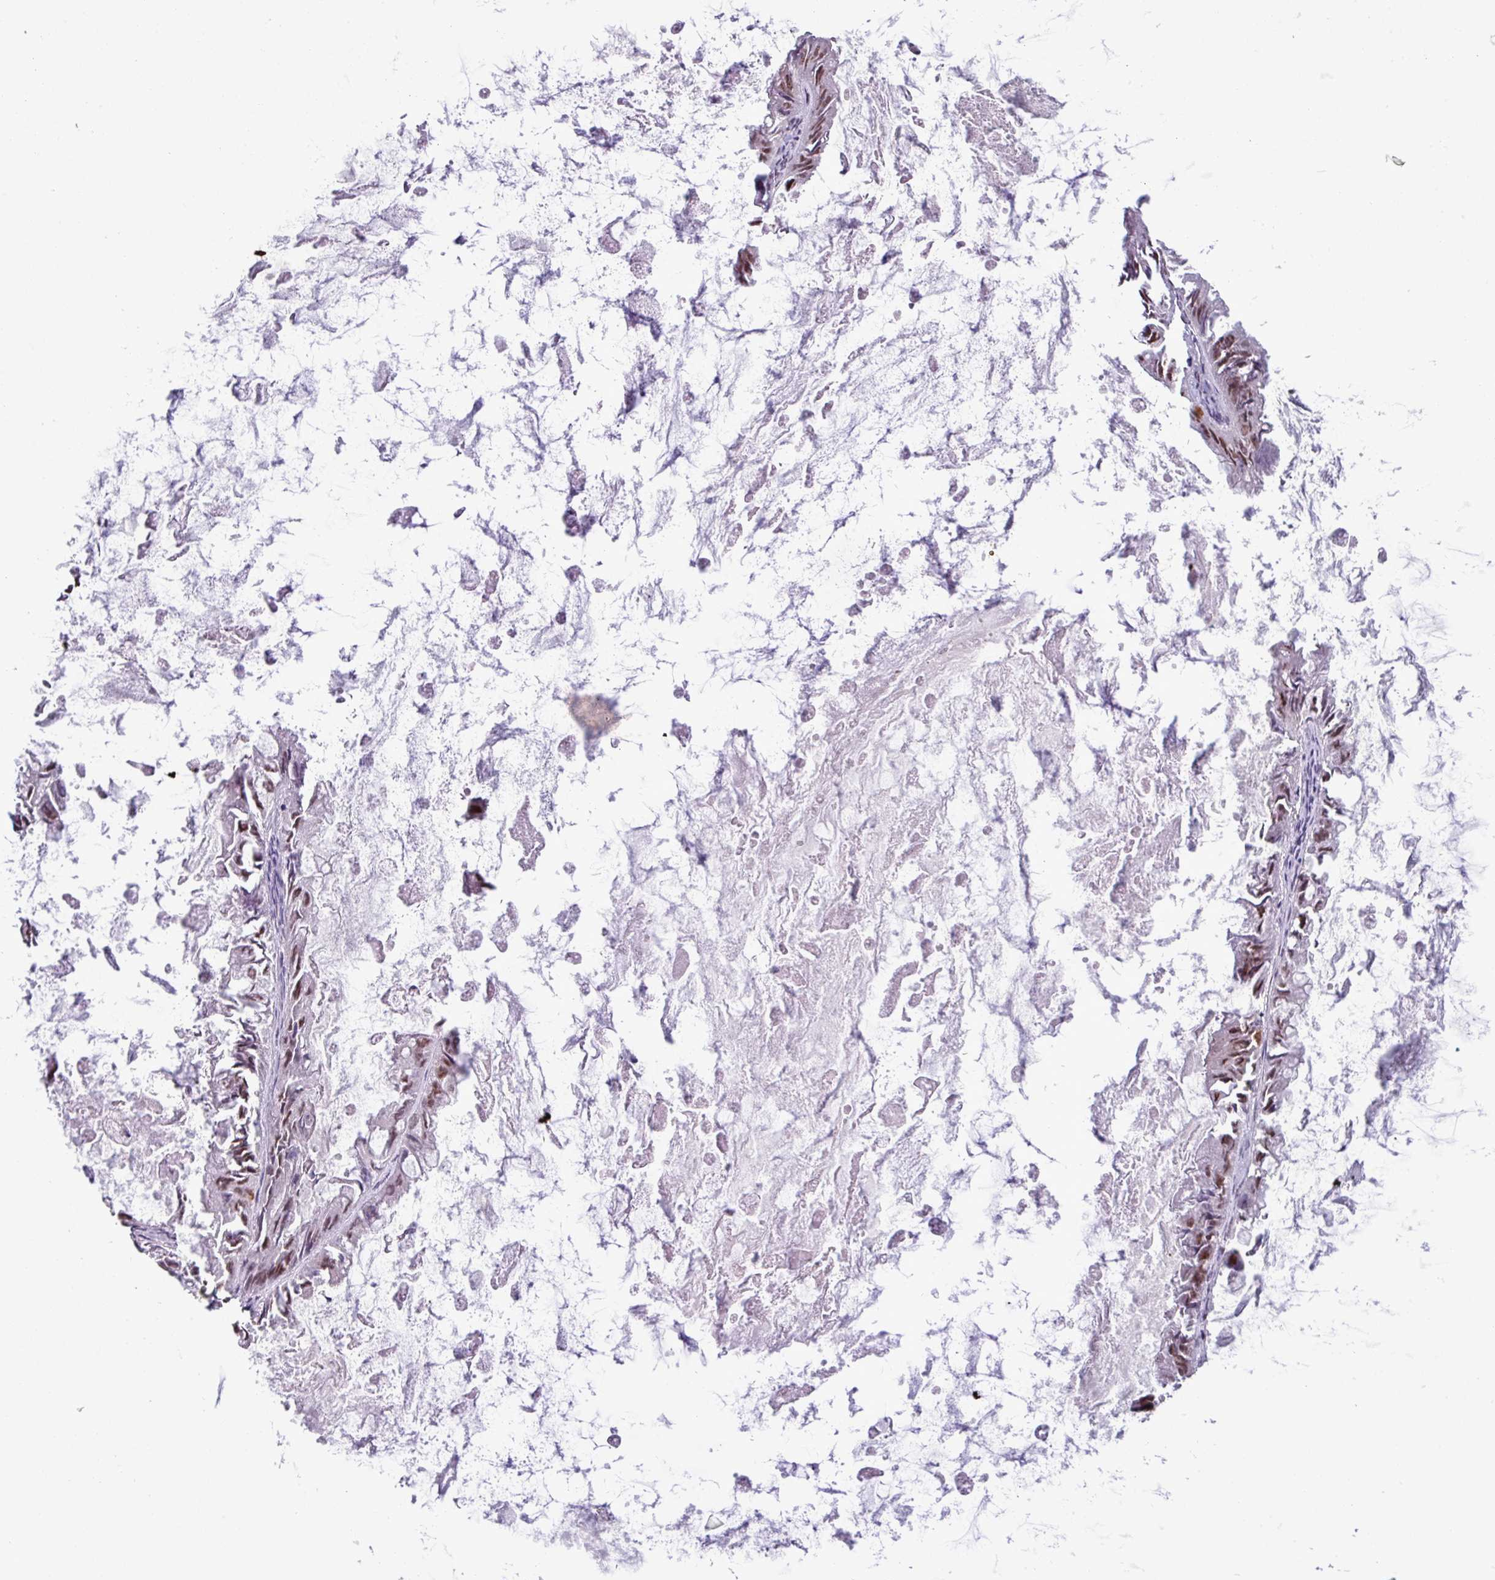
{"staining": {"intensity": "moderate", "quantity": ">75%", "location": "nuclear"}, "tissue": "ovarian cancer", "cell_type": "Tumor cells", "image_type": "cancer", "snomed": [{"axis": "morphology", "description": "Cystadenocarcinoma, mucinous, NOS"}, {"axis": "topography", "description": "Ovary"}], "caption": "Ovarian mucinous cystadenocarcinoma tissue shows moderate nuclear staining in approximately >75% of tumor cells", "gene": "NPFFR1", "patient": {"sex": "female", "age": 61}}